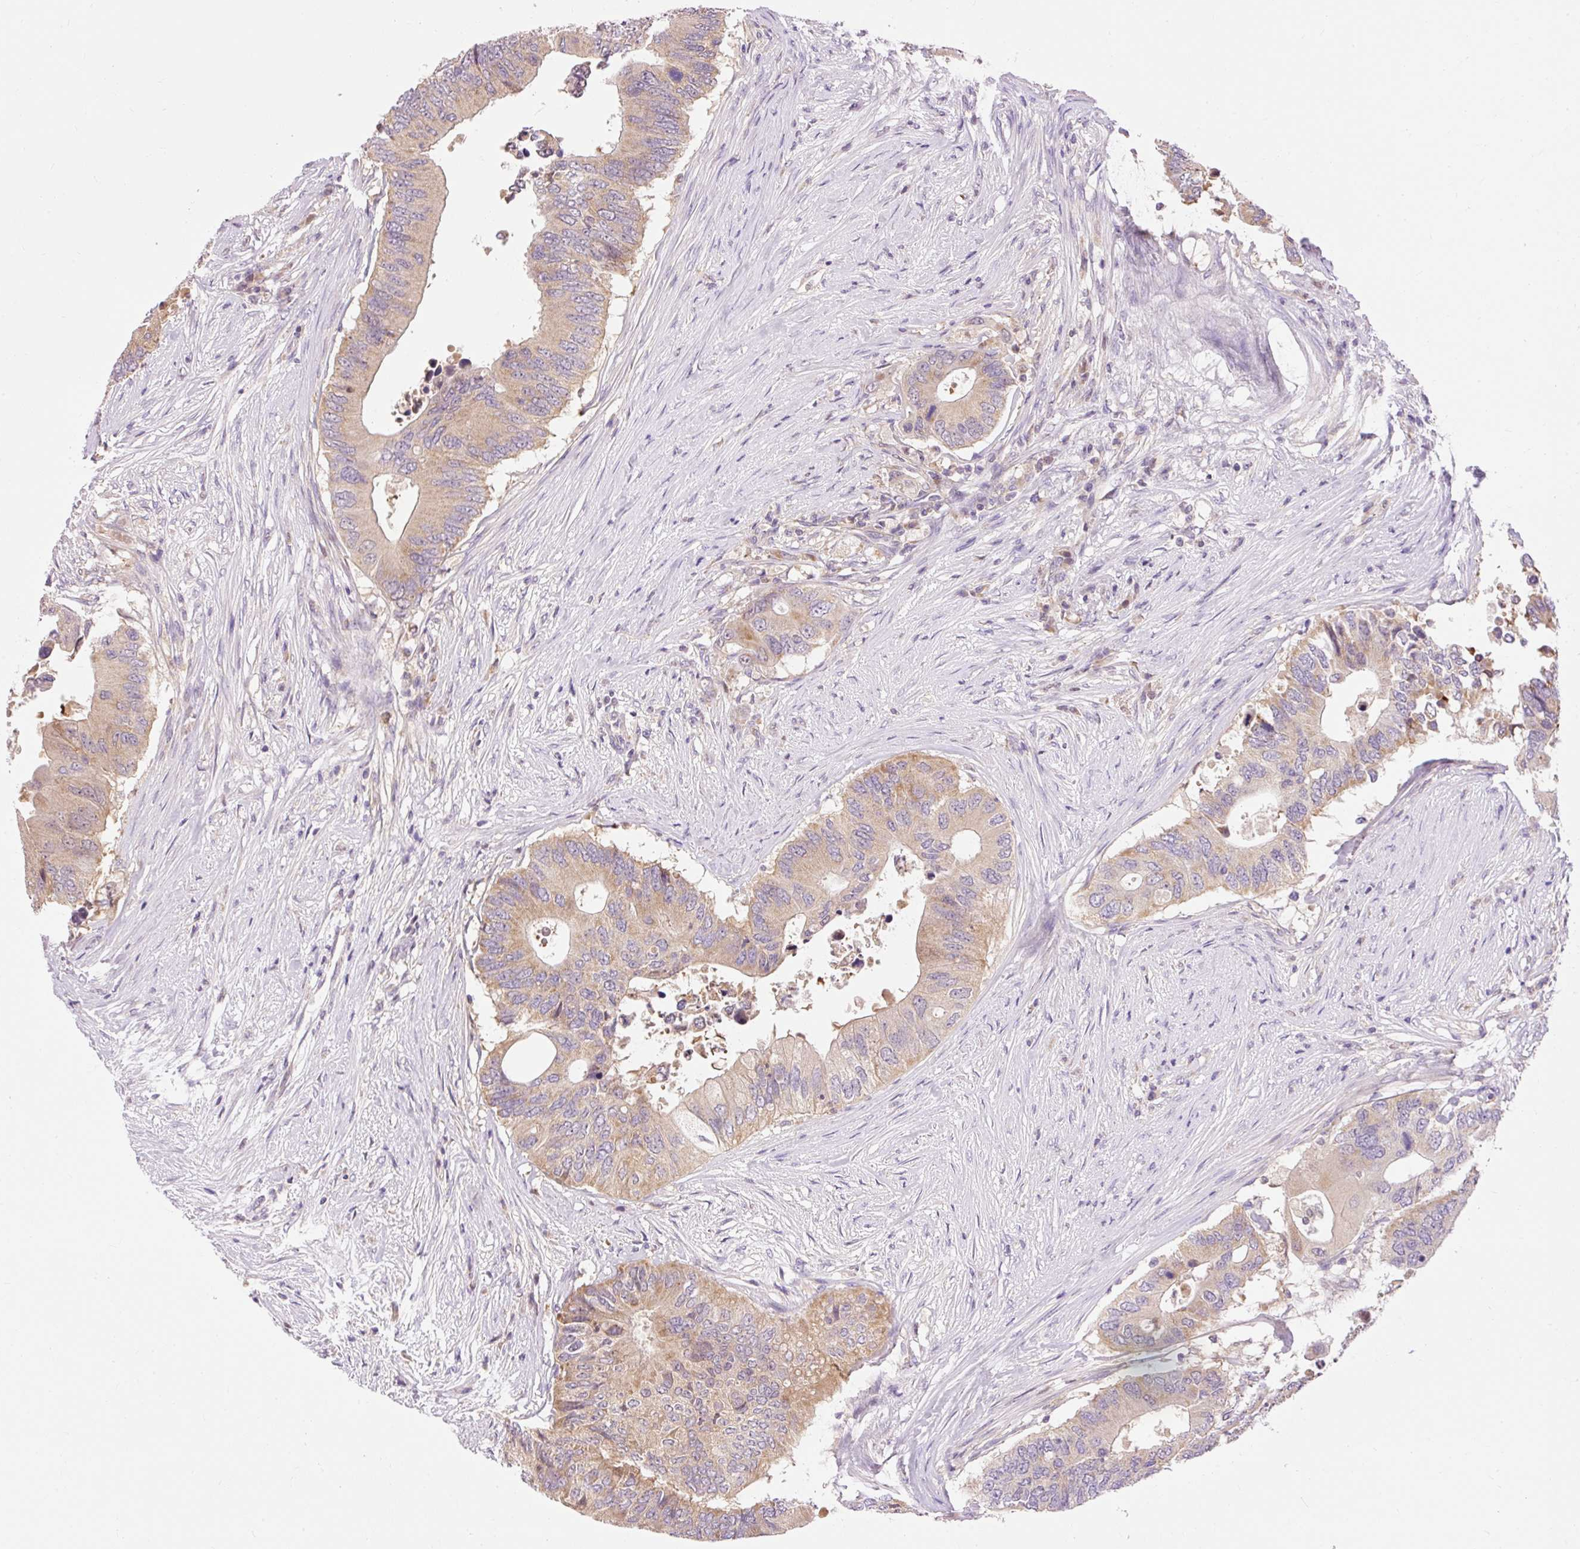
{"staining": {"intensity": "moderate", "quantity": ">75%", "location": "cytoplasmic/membranous"}, "tissue": "colorectal cancer", "cell_type": "Tumor cells", "image_type": "cancer", "snomed": [{"axis": "morphology", "description": "Adenocarcinoma, NOS"}, {"axis": "topography", "description": "Colon"}], "caption": "Immunohistochemistry of human colorectal cancer displays medium levels of moderate cytoplasmic/membranous positivity in about >75% of tumor cells. Nuclei are stained in blue.", "gene": "IMMT", "patient": {"sex": "male", "age": 71}}